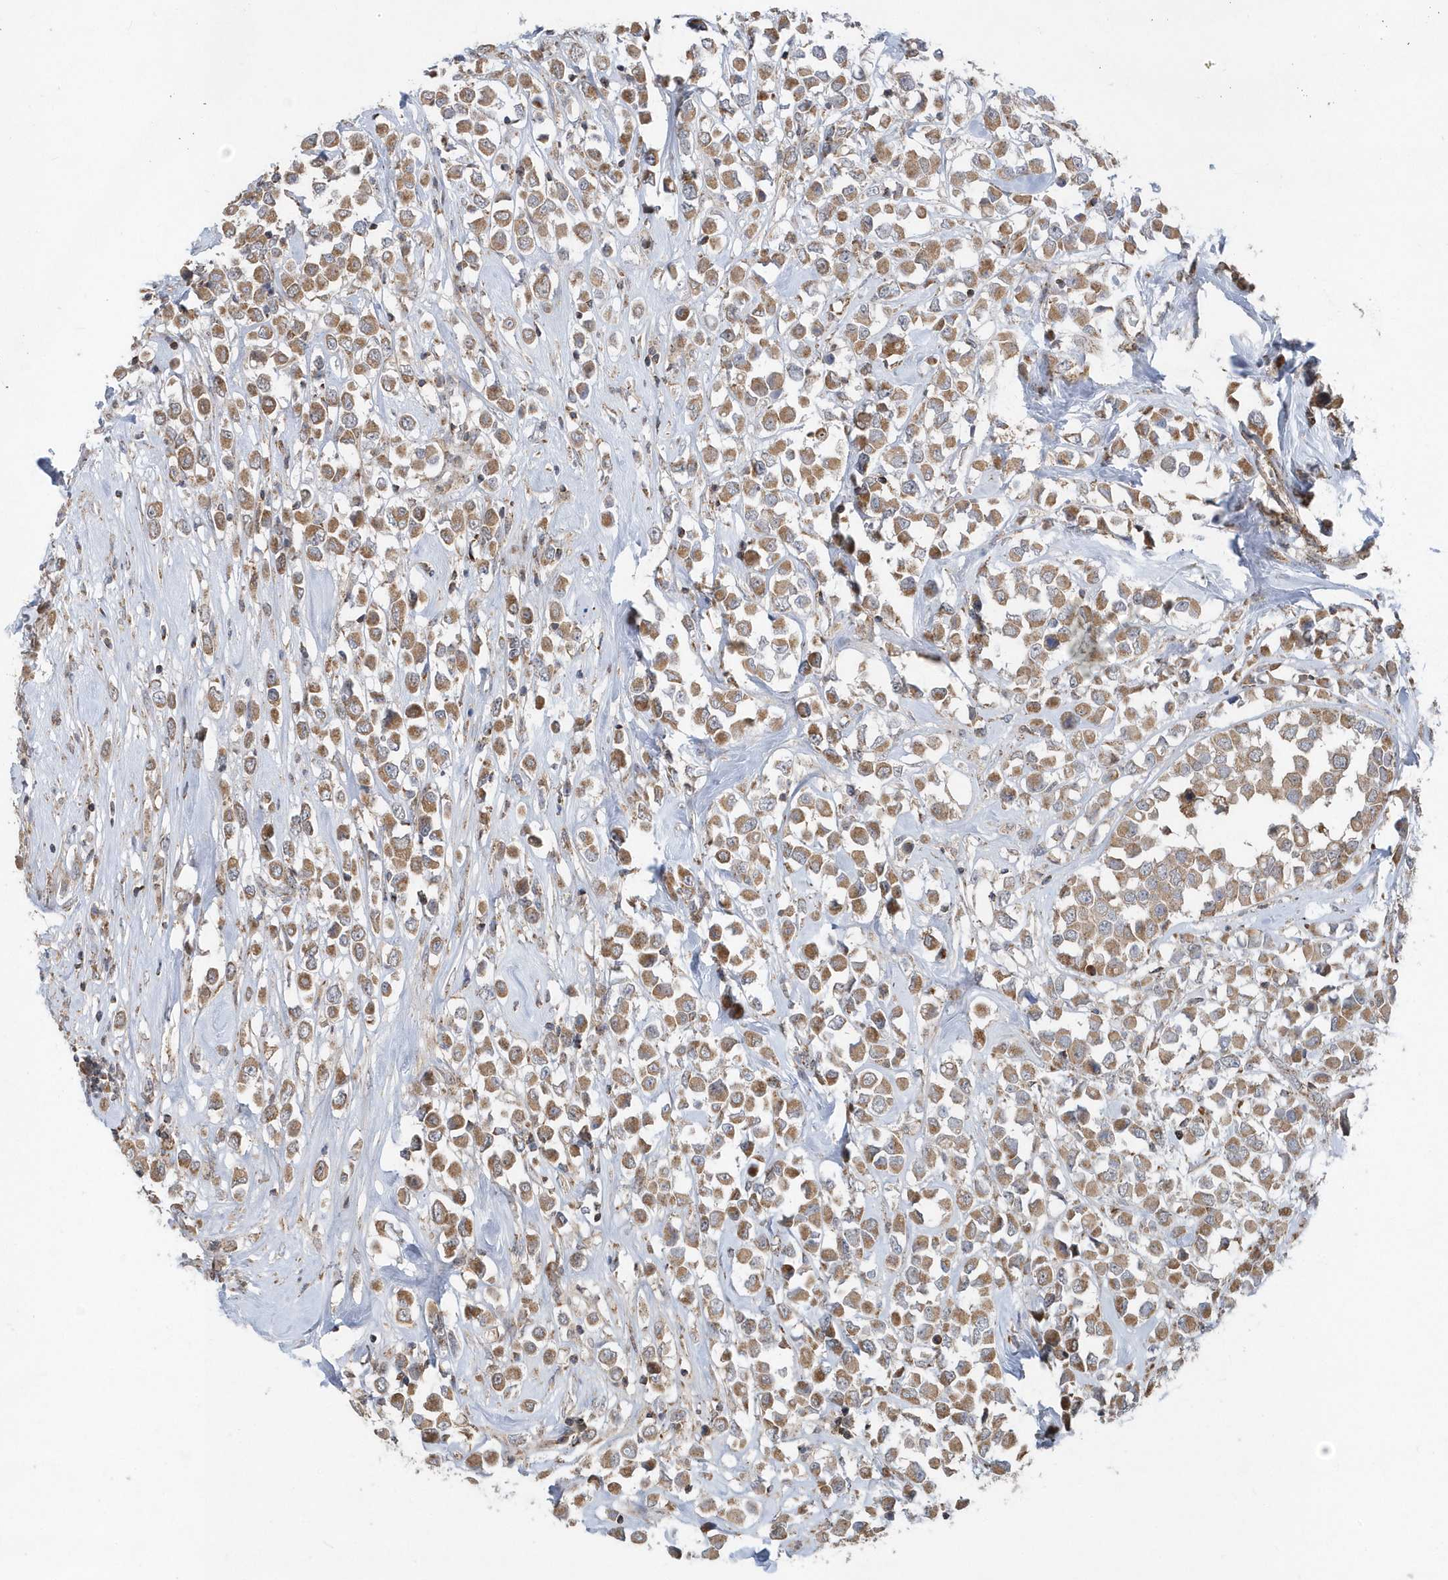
{"staining": {"intensity": "moderate", "quantity": ">75%", "location": "cytoplasmic/membranous"}, "tissue": "breast cancer", "cell_type": "Tumor cells", "image_type": "cancer", "snomed": [{"axis": "morphology", "description": "Duct carcinoma"}, {"axis": "topography", "description": "Breast"}], "caption": "This is an image of immunohistochemistry (IHC) staining of breast cancer, which shows moderate positivity in the cytoplasmic/membranous of tumor cells.", "gene": "PPP1R7", "patient": {"sex": "female", "age": 61}}